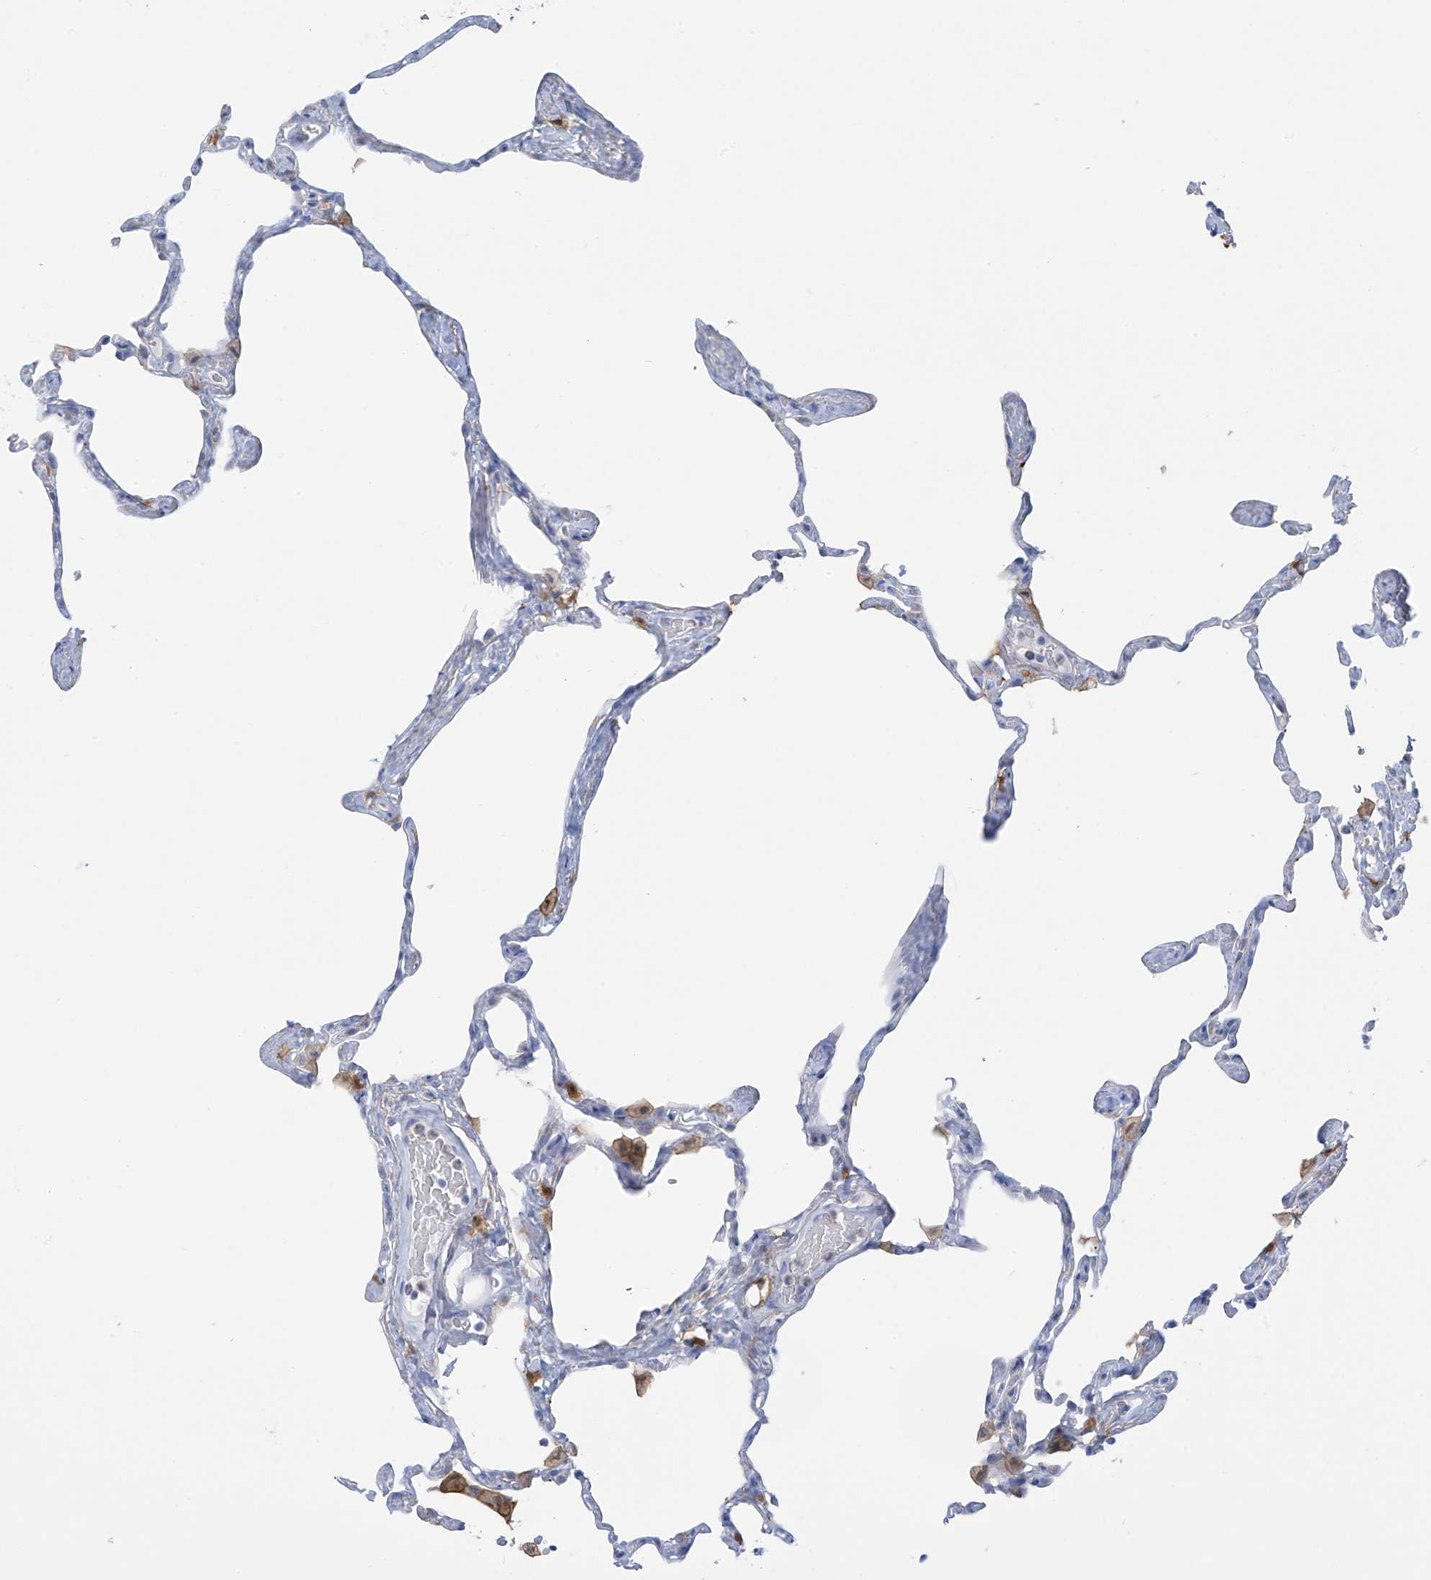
{"staining": {"intensity": "negative", "quantity": "none", "location": "none"}, "tissue": "lung", "cell_type": "Alveolar cells", "image_type": "normal", "snomed": [{"axis": "morphology", "description": "Normal tissue, NOS"}, {"axis": "topography", "description": "Lung"}], "caption": "Alveolar cells are negative for protein expression in unremarkable human lung. Brightfield microscopy of immunohistochemistry stained with DAB (brown) and hematoxylin (blue), captured at high magnification.", "gene": "TRMT2B", "patient": {"sex": "male", "age": 65}}